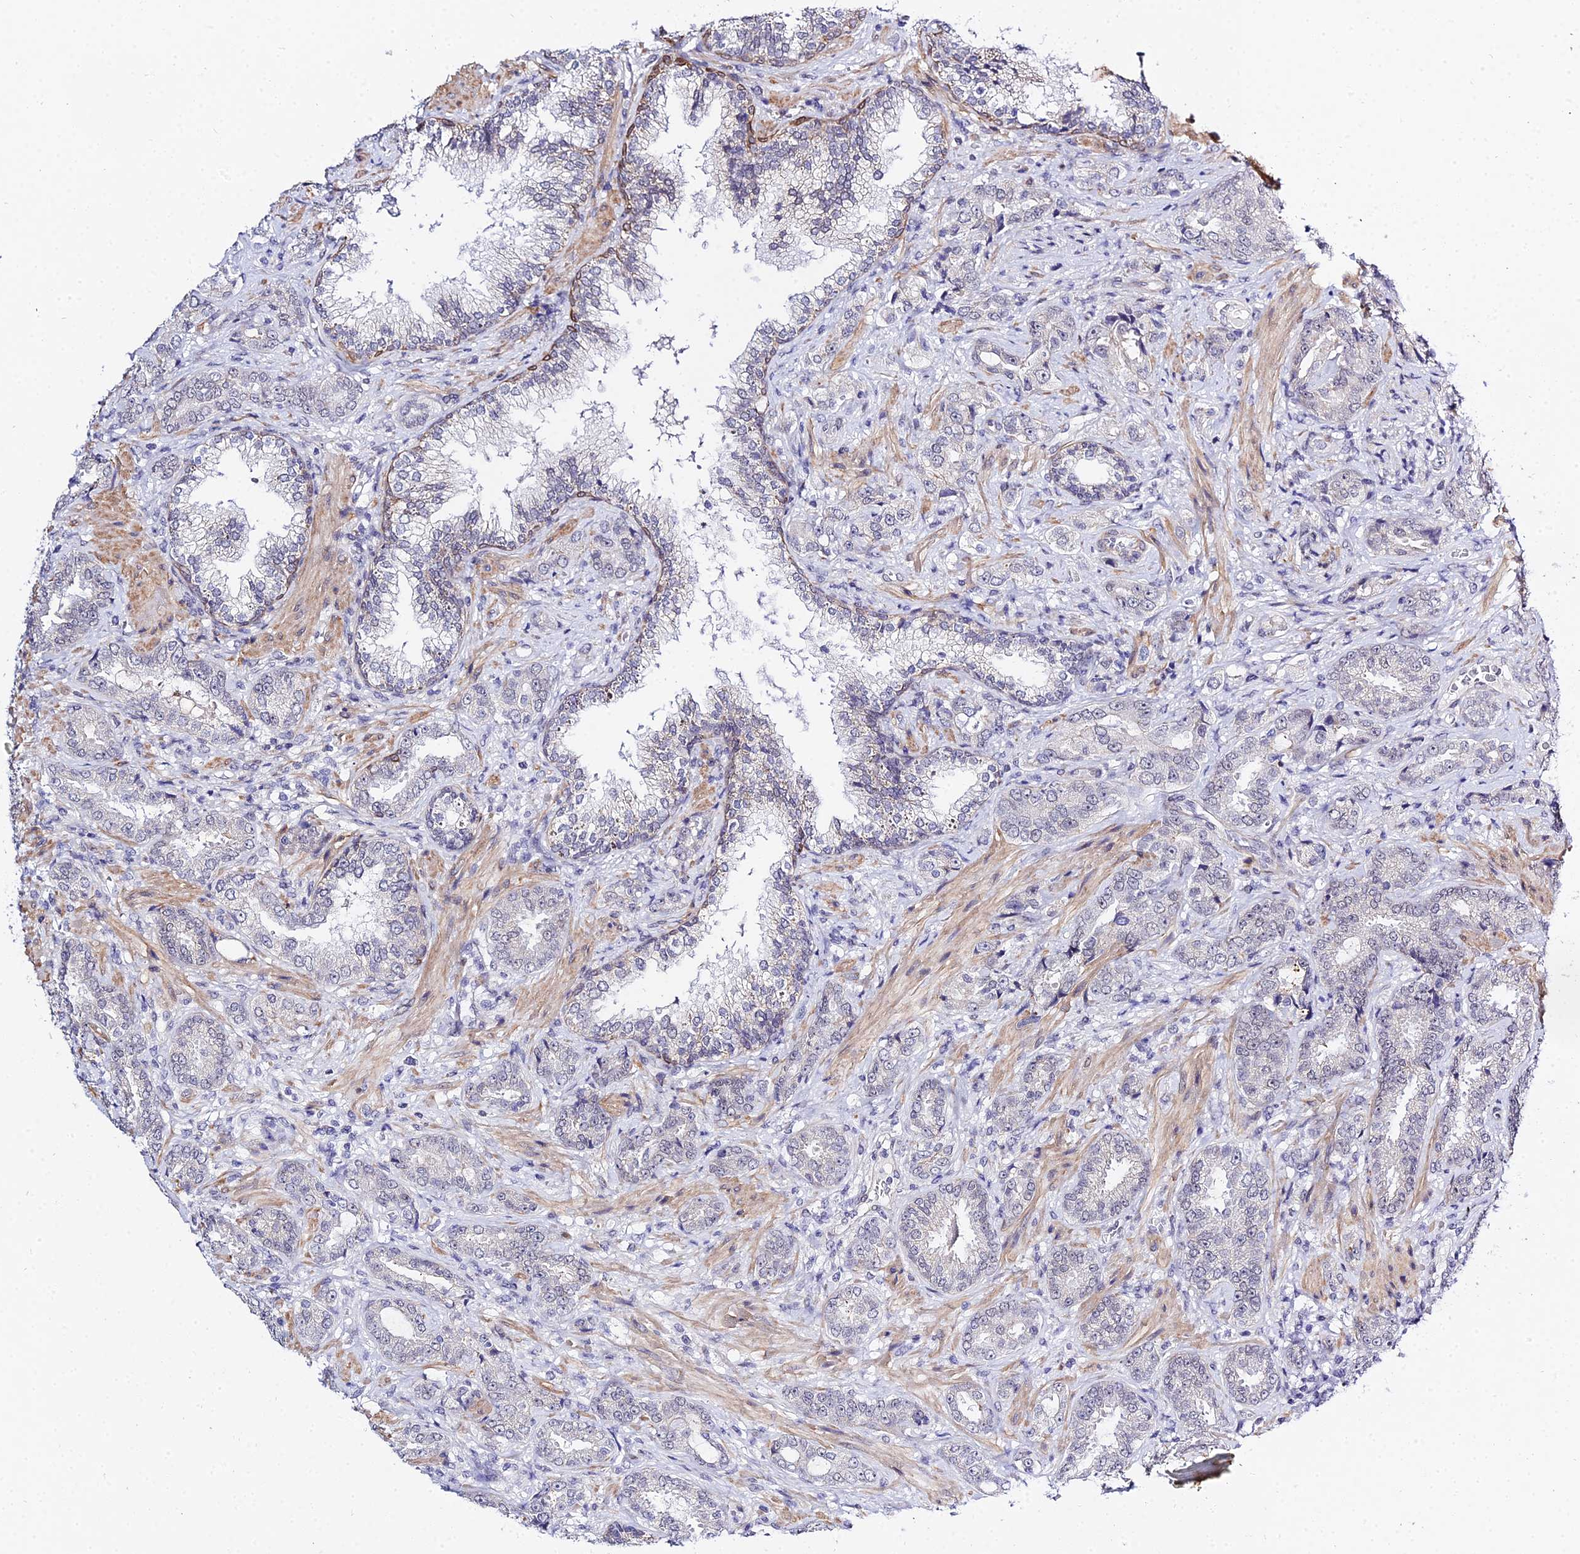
{"staining": {"intensity": "negative", "quantity": "none", "location": "none"}, "tissue": "prostate cancer", "cell_type": "Tumor cells", "image_type": "cancer", "snomed": [{"axis": "morphology", "description": "Adenocarcinoma, High grade"}, {"axis": "topography", "description": "Prostate"}], "caption": "Tumor cells are negative for brown protein staining in prostate cancer.", "gene": "ZNF628", "patient": {"sex": "male", "age": 71}}